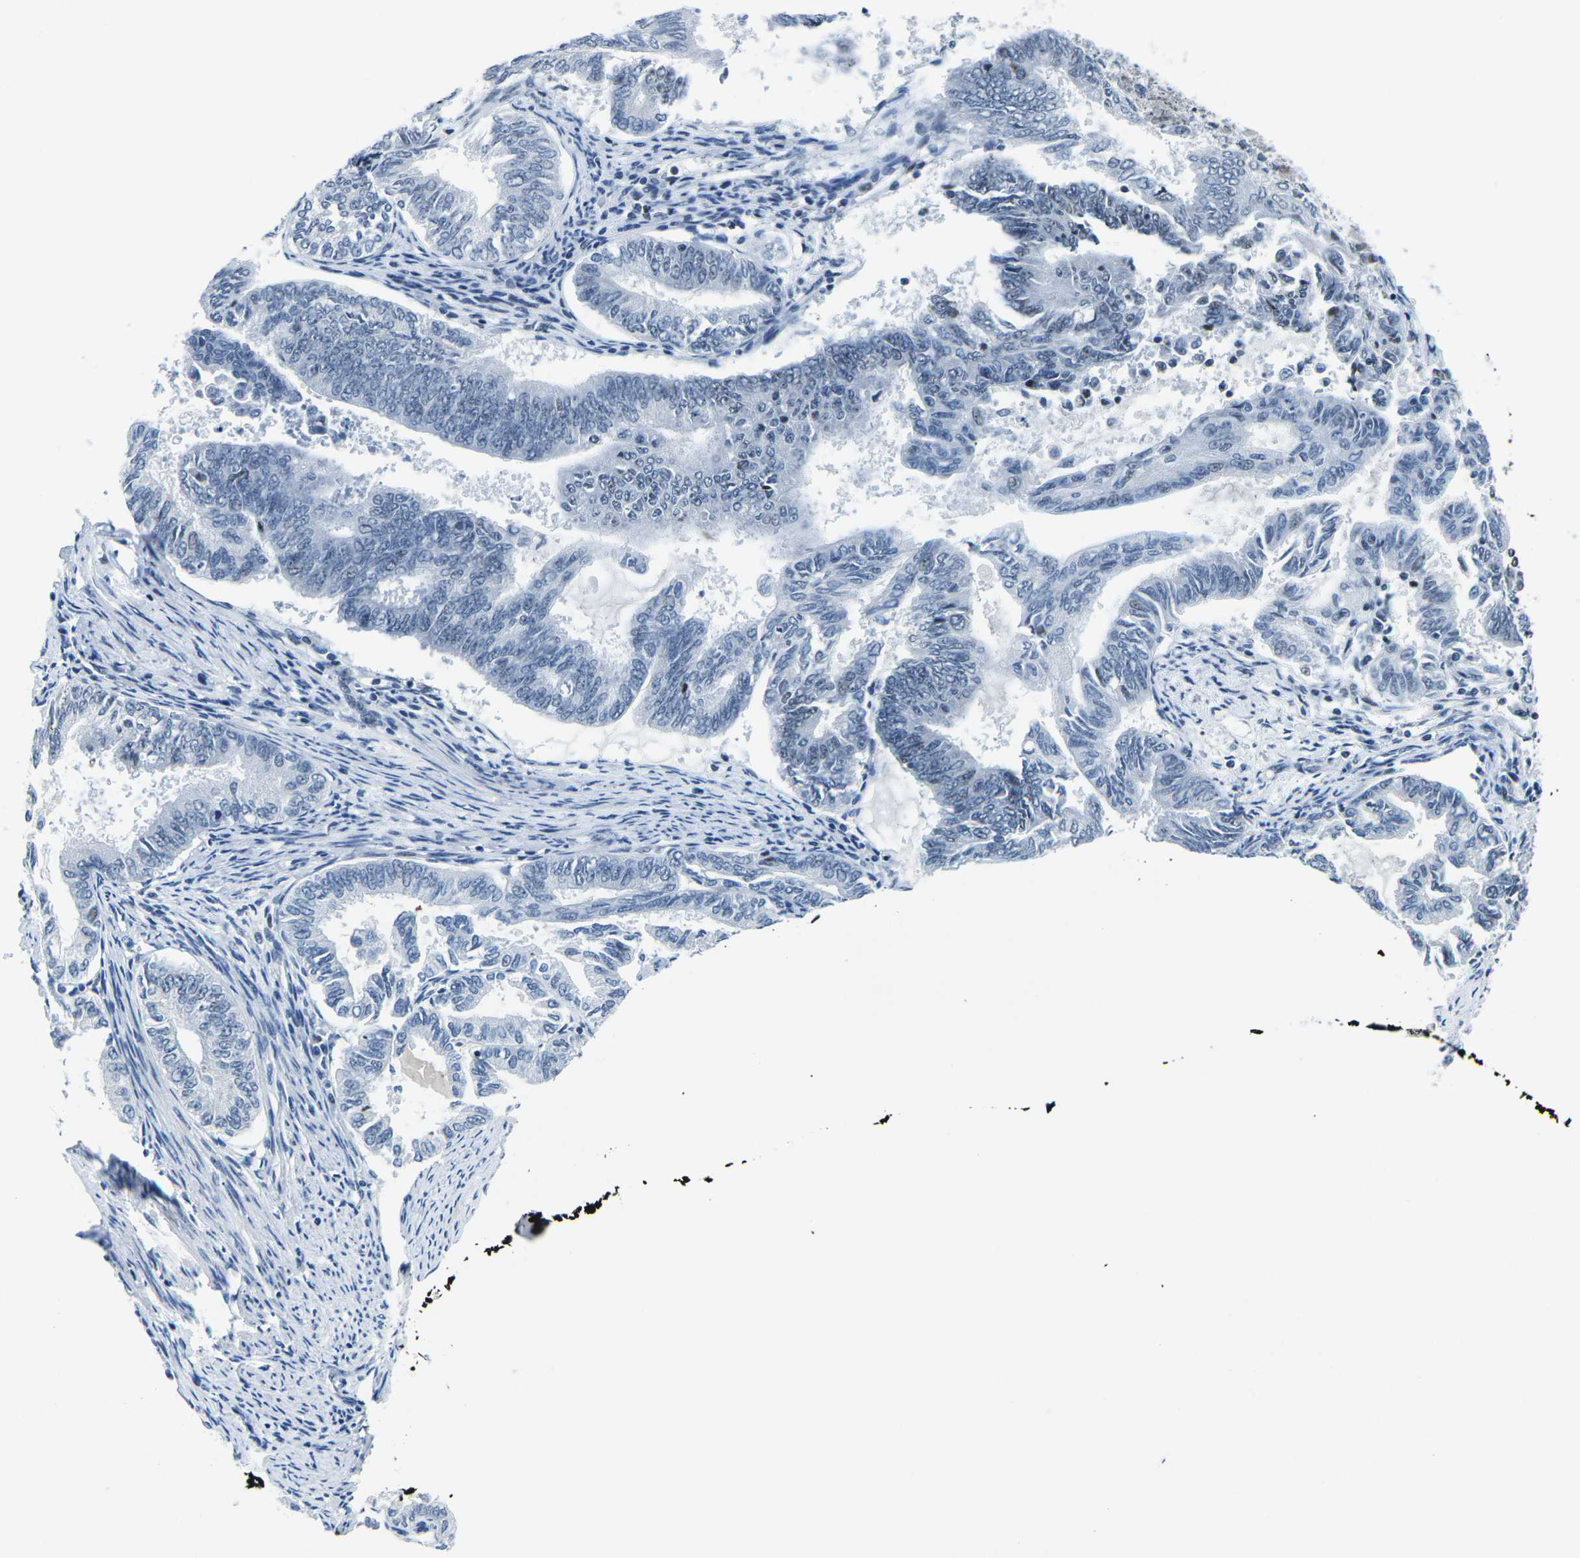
{"staining": {"intensity": "negative", "quantity": "none", "location": "none"}, "tissue": "endometrial cancer", "cell_type": "Tumor cells", "image_type": "cancer", "snomed": [{"axis": "morphology", "description": "Adenocarcinoma, NOS"}, {"axis": "topography", "description": "Endometrium"}], "caption": "IHC photomicrograph of neoplastic tissue: human adenocarcinoma (endometrial) stained with DAB (3,3'-diaminobenzidine) displays no significant protein positivity in tumor cells.", "gene": "PRPF8", "patient": {"sex": "female", "age": 86}}